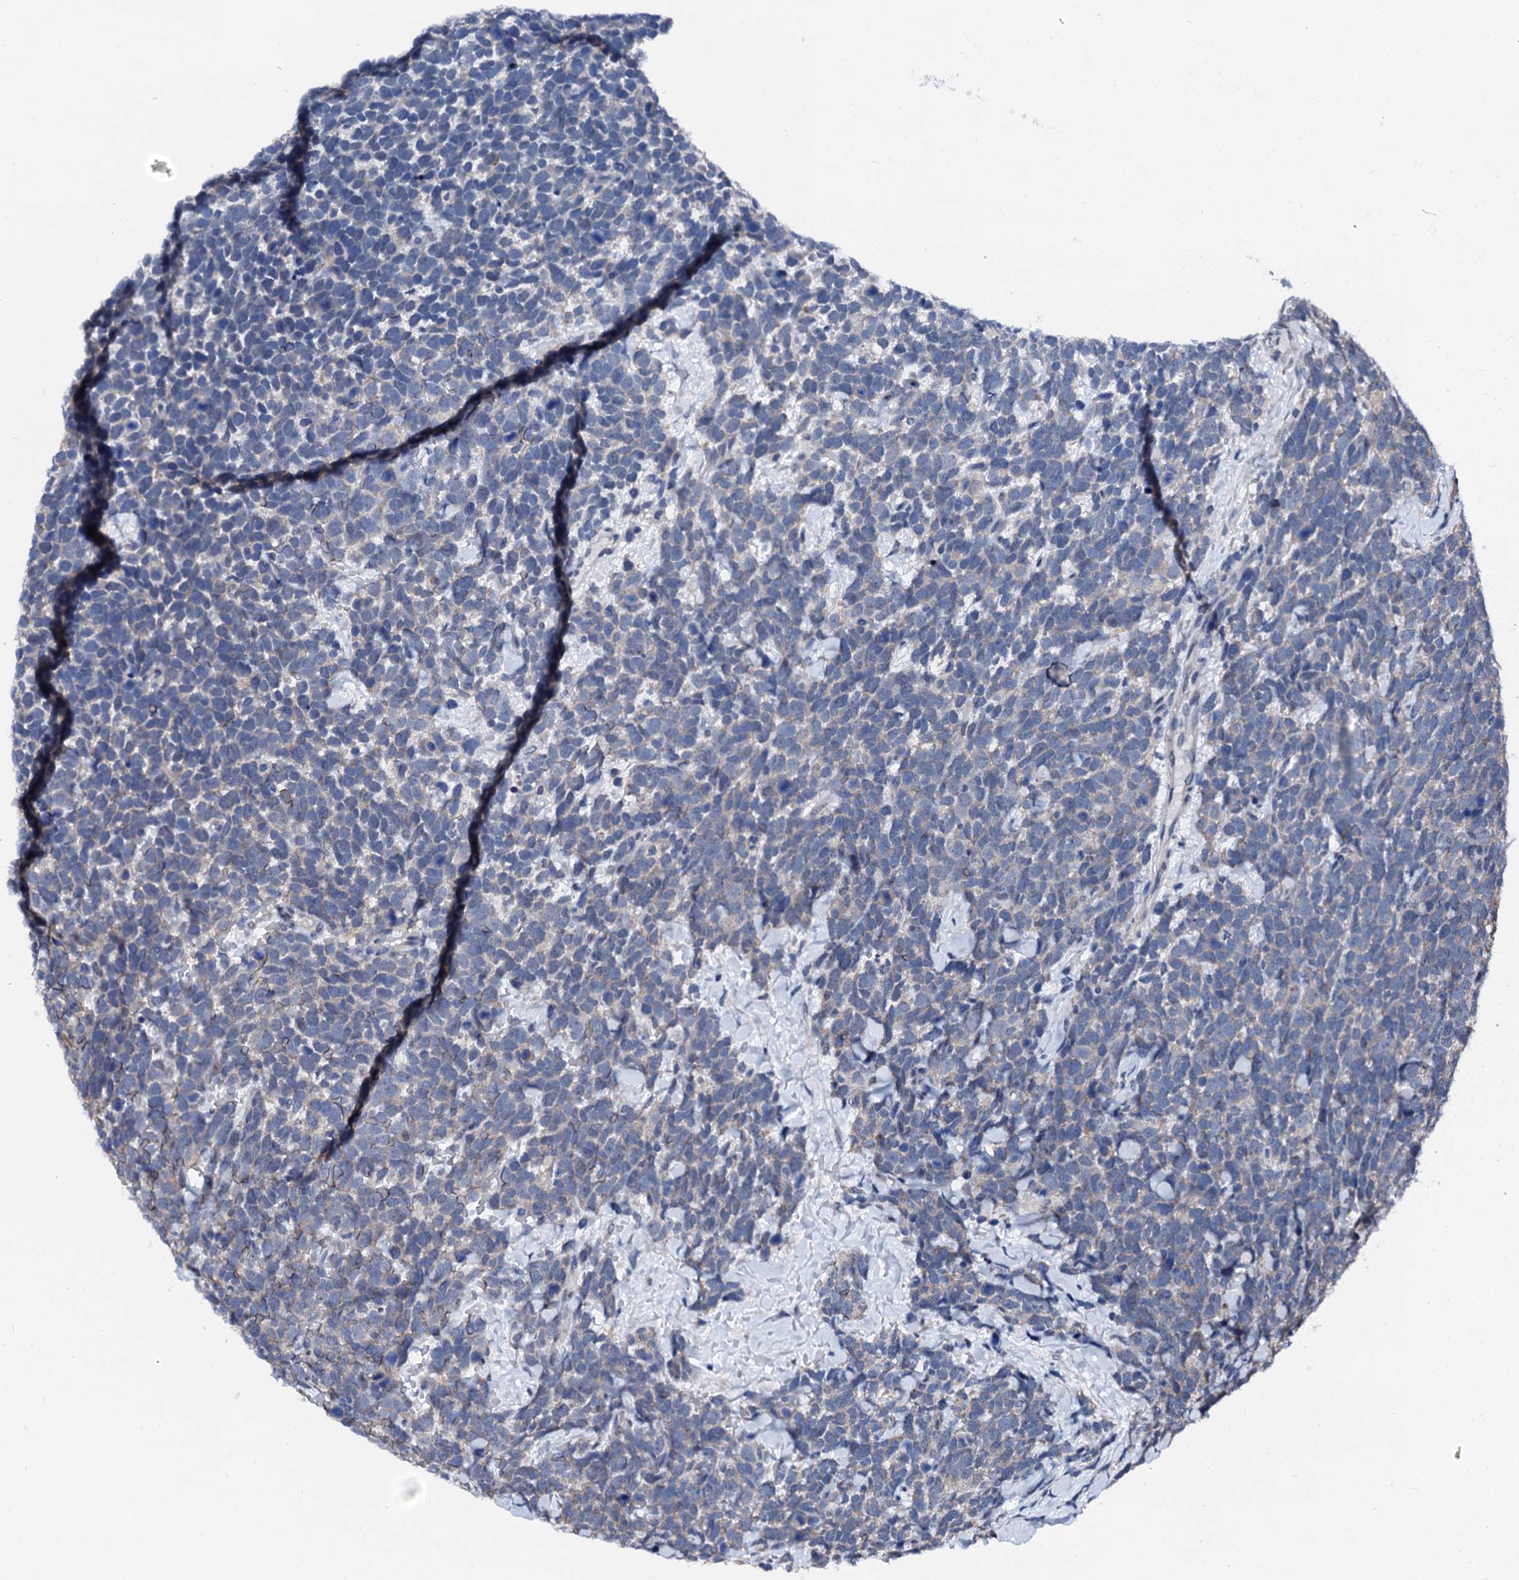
{"staining": {"intensity": "weak", "quantity": "<25%", "location": "cytoplasmic/membranous"}, "tissue": "urothelial cancer", "cell_type": "Tumor cells", "image_type": "cancer", "snomed": [{"axis": "morphology", "description": "Urothelial carcinoma, High grade"}, {"axis": "topography", "description": "Urinary bladder"}], "caption": "IHC micrograph of neoplastic tissue: high-grade urothelial carcinoma stained with DAB (3,3'-diaminobenzidine) exhibits no significant protein expression in tumor cells.", "gene": "CSN2", "patient": {"sex": "female", "age": 82}}